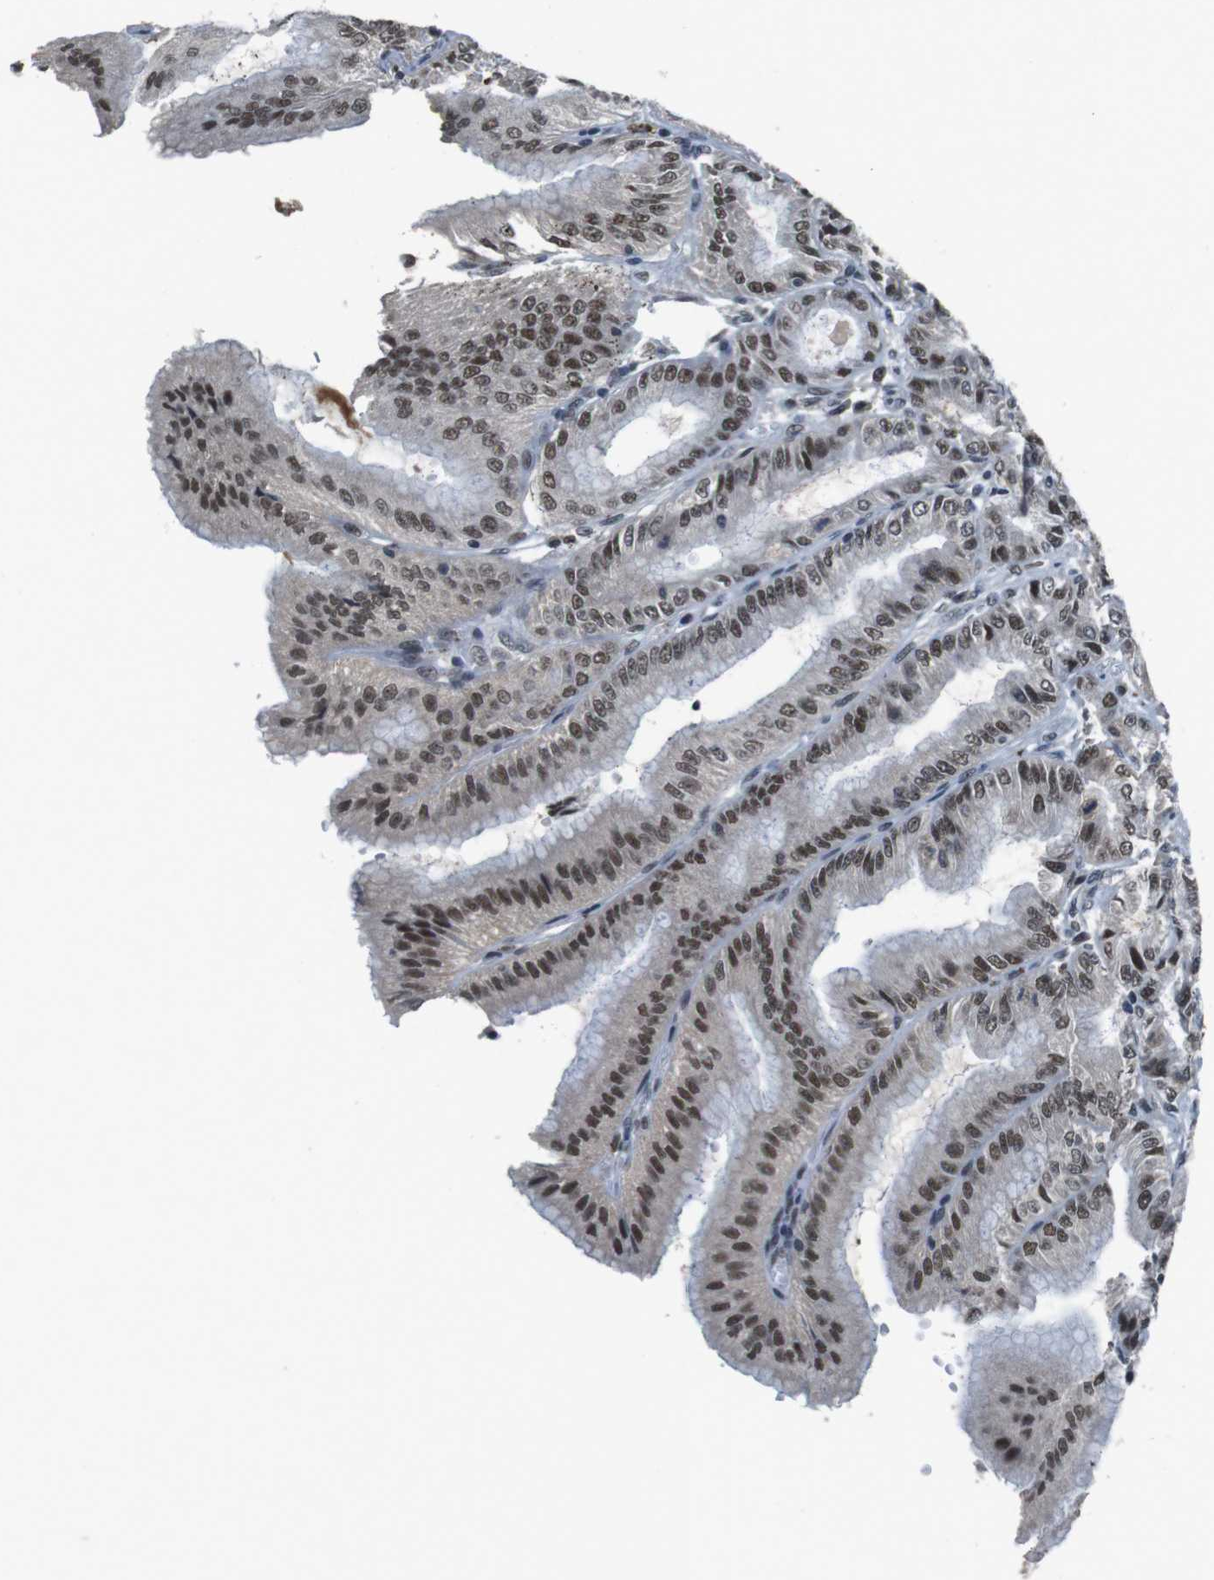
{"staining": {"intensity": "strong", "quantity": ">75%", "location": "cytoplasmic/membranous,nuclear"}, "tissue": "stomach", "cell_type": "Glandular cells", "image_type": "normal", "snomed": [{"axis": "morphology", "description": "Normal tissue, NOS"}, {"axis": "topography", "description": "Stomach, lower"}], "caption": "Protein expression analysis of normal stomach shows strong cytoplasmic/membranous,nuclear positivity in about >75% of glandular cells. (Brightfield microscopy of DAB IHC at high magnification).", "gene": "USP7", "patient": {"sex": "male", "age": 71}}